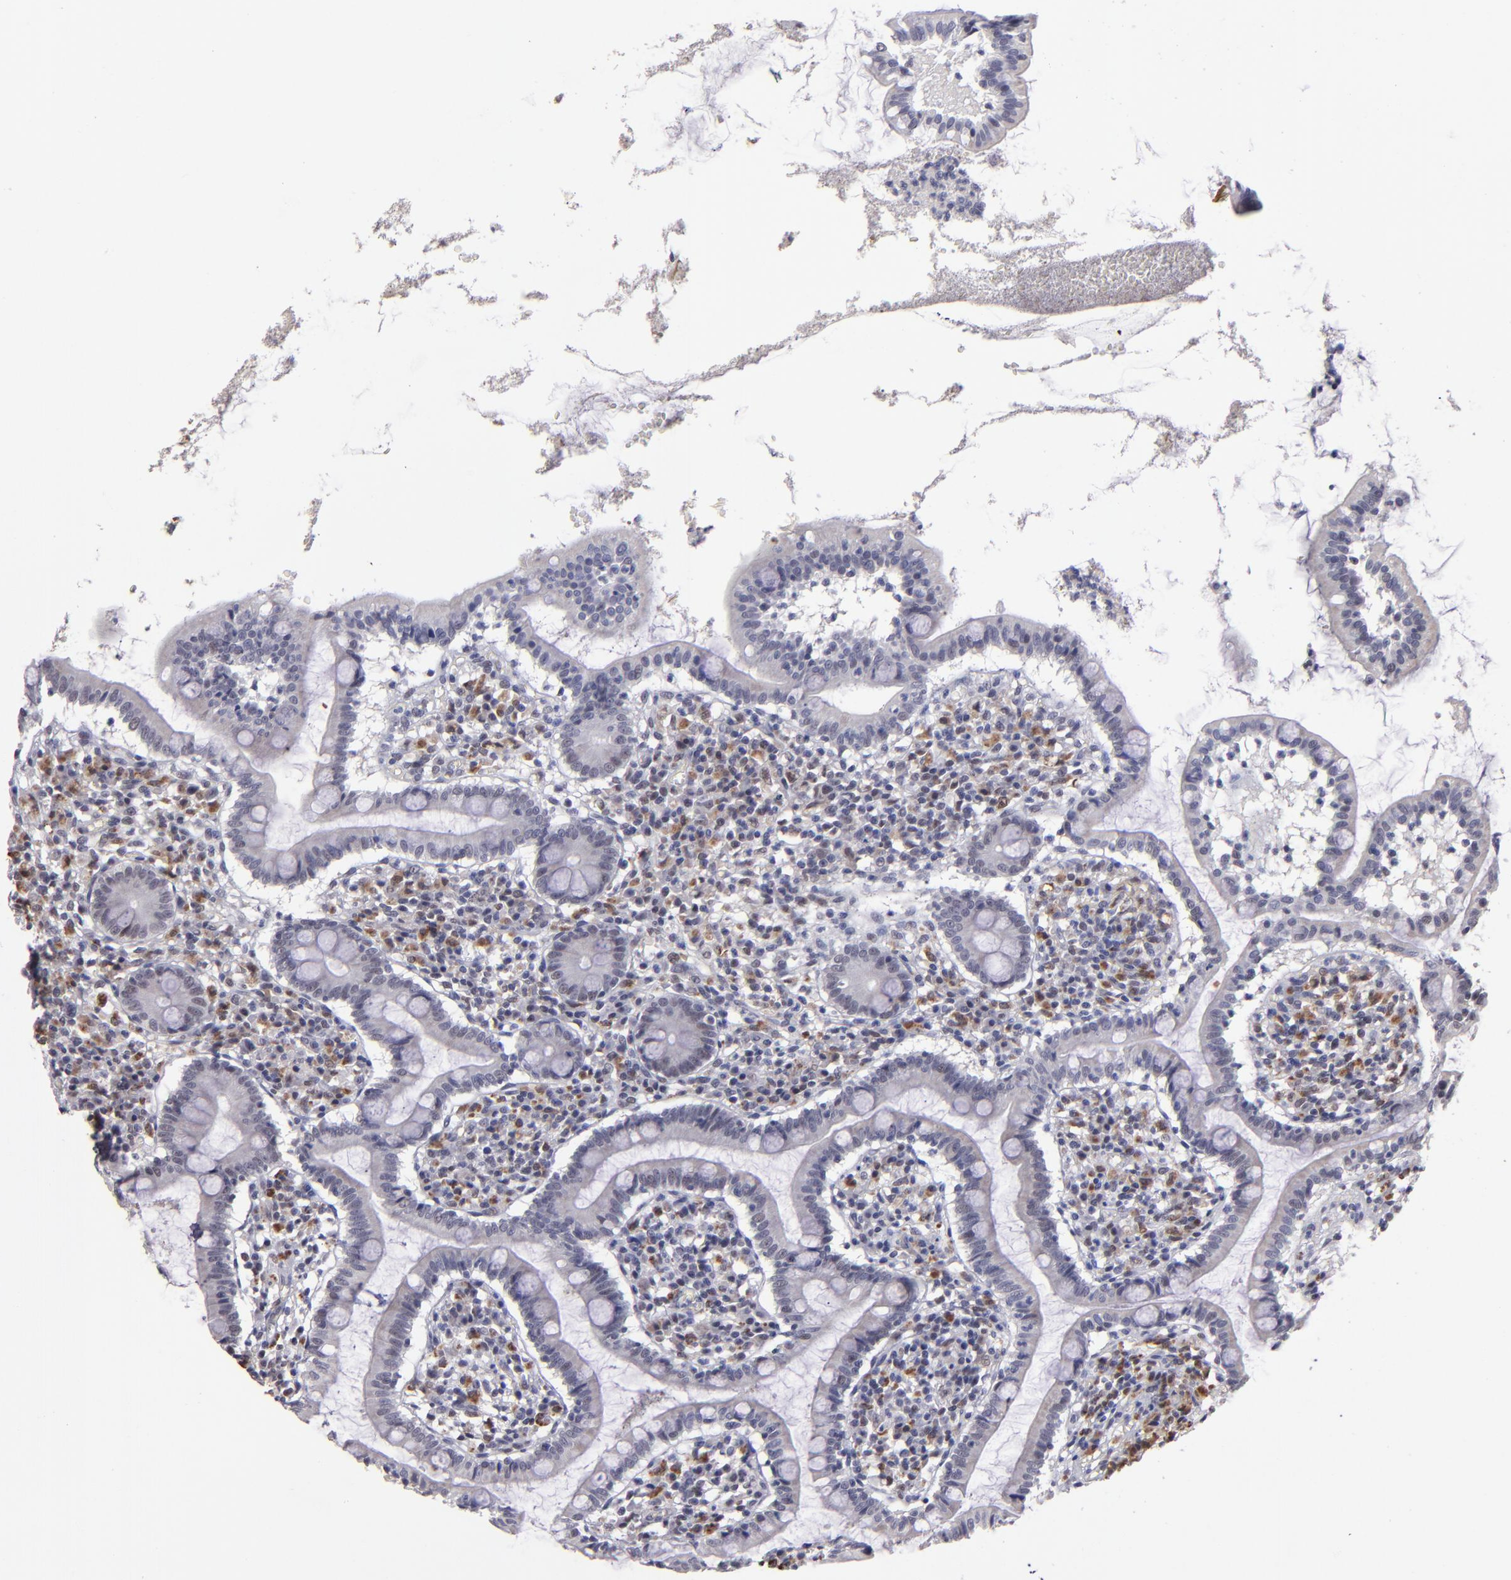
{"staining": {"intensity": "weak", "quantity": "<25%", "location": "nuclear"}, "tissue": "small intestine", "cell_type": "Glandular cells", "image_type": "normal", "snomed": [{"axis": "morphology", "description": "Normal tissue, NOS"}, {"axis": "topography", "description": "Small intestine"}], "caption": "Small intestine stained for a protein using IHC demonstrates no positivity glandular cells.", "gene": "OTUB2", "patient": {"sex": "female", "age": 61}}